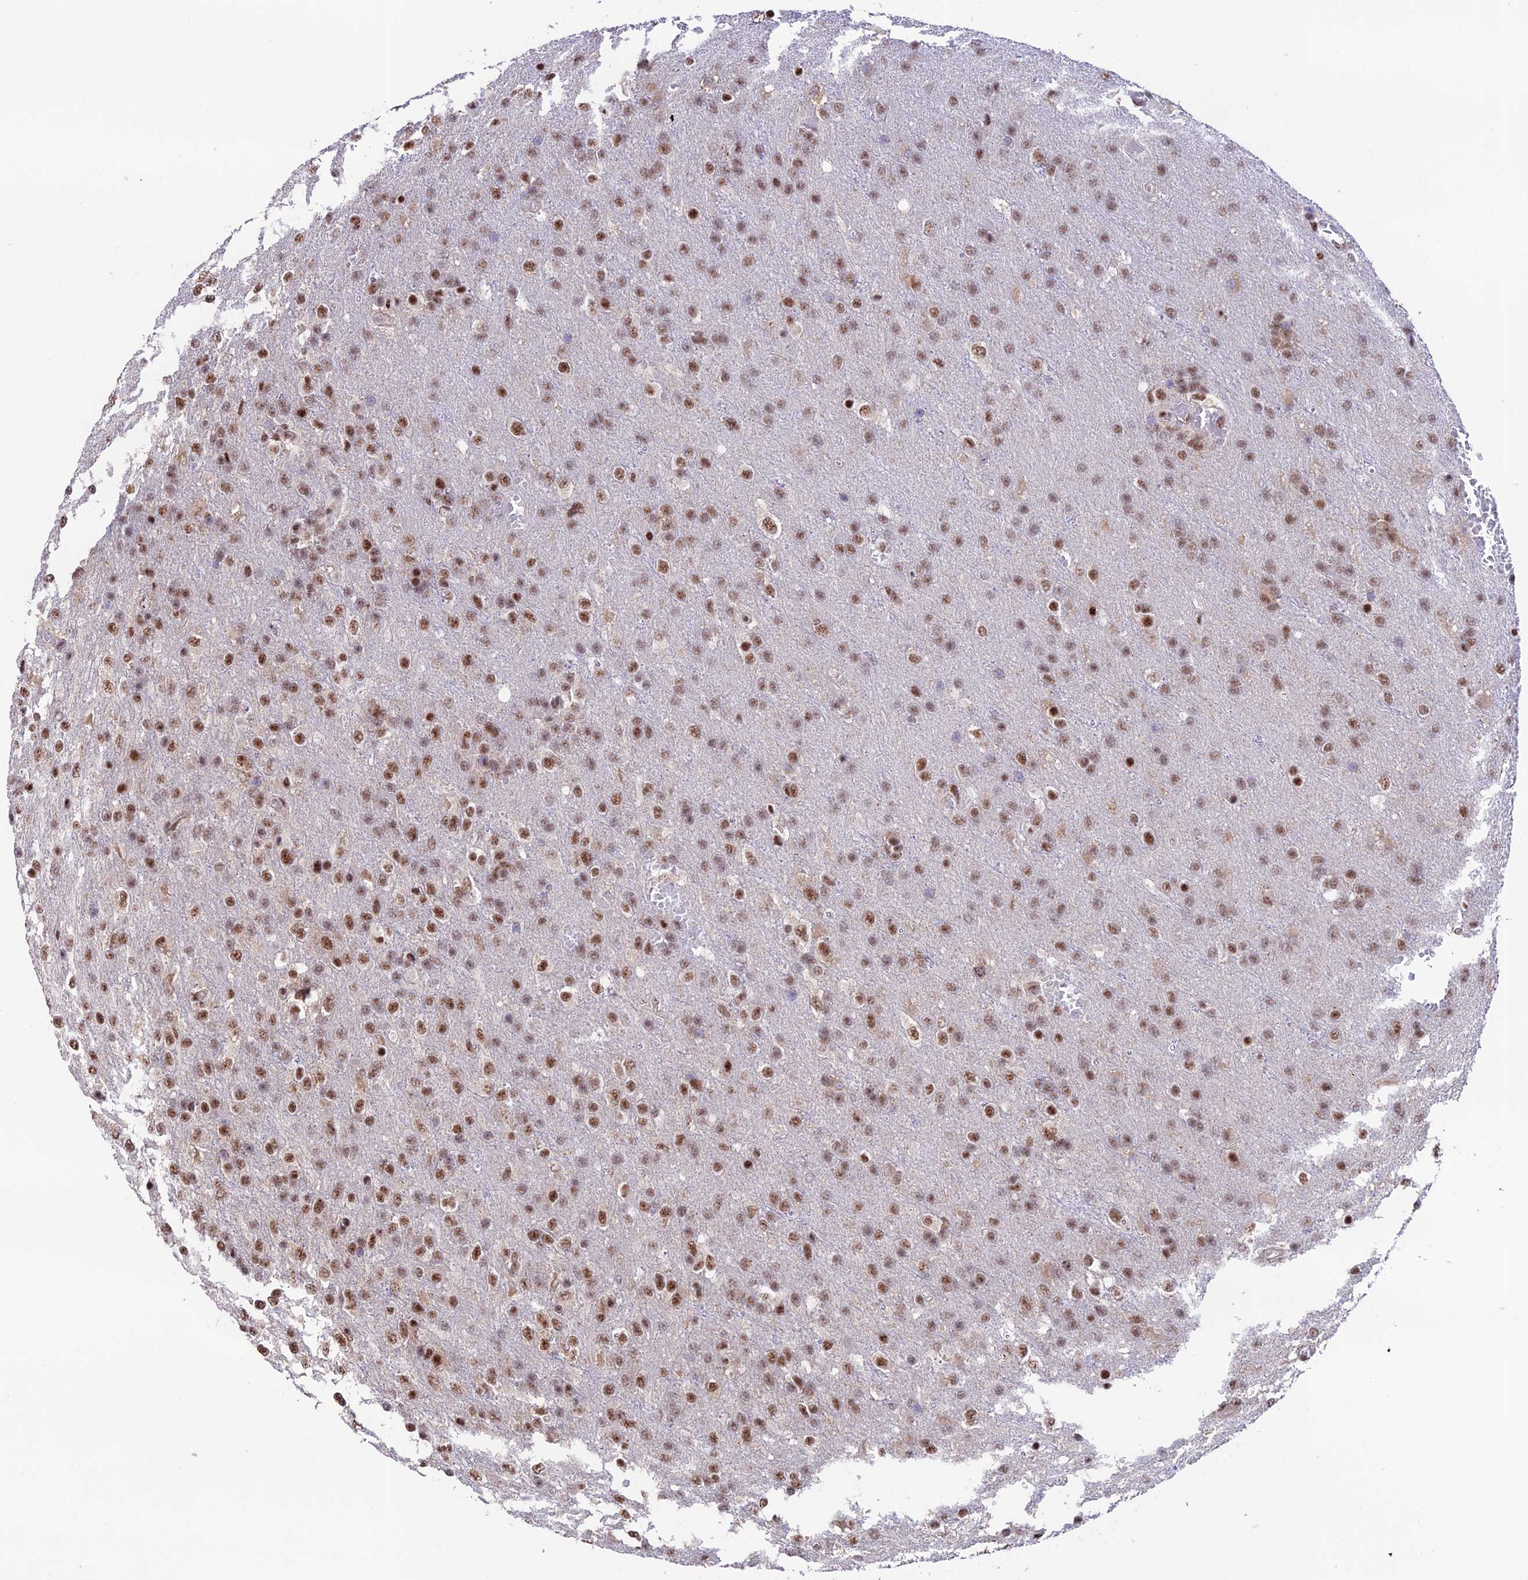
{"staining": {"intensity": "moderate", "quantity": ">75%", "location": "nuclear"}, "tissue": "glioma", "cell_type": "Tumor cells", "image_type": "cancer", "snomed": [{"axis": "morphology", "description": "Glioma, malignant, High grade"}, {"axis": "topography", "description": "Brain"}], "caption": "Malignant glioma (high-grade) stained with DAB (3,3'-diaminobenzidine) IHC displays medium levels of moderate nuclear expression in about >75% of tumor cells.", "gene": "THOC7", "patient": {"sex": "female", "age": 74}}